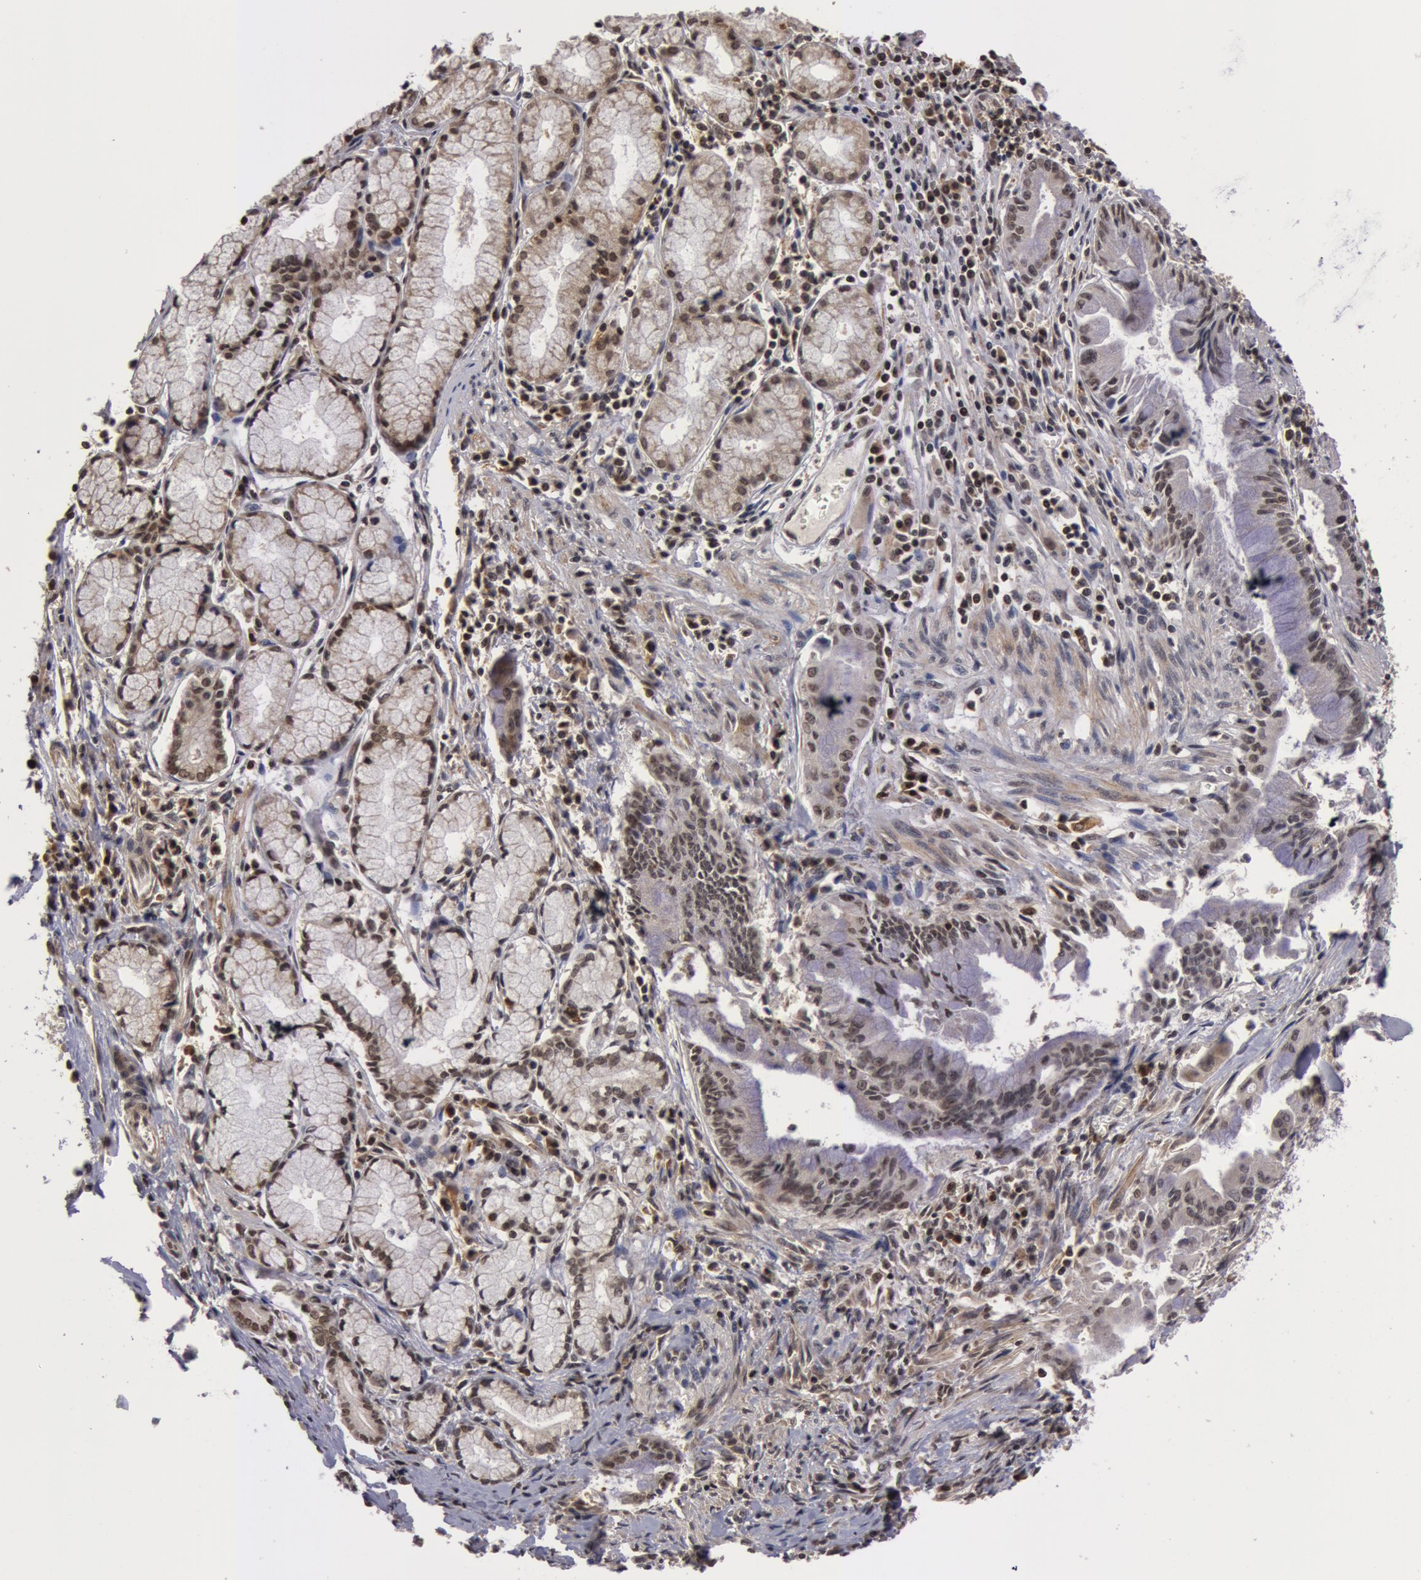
{"staining": {"intensity": "weak", "quantity": "25%-75%", "location": "nuclear"}, "tissue": "pancreatic cancer", "cell_type": "Tumor cells", "image_type": "cancer", "snomed": [{"axis": "morphology", "description": "Adenocarcinoma, NOS"}, {"axis": "topography", "description": "Pancreas"}], "caption": "Protein staining of pancreatic cancer (adenocarcinoma) tissue demonstrates weak nuclear expression in about 25%-75% of tumor cells.", "gene": "ZNF350", "patient": {"sex": "male", "age": 59}}